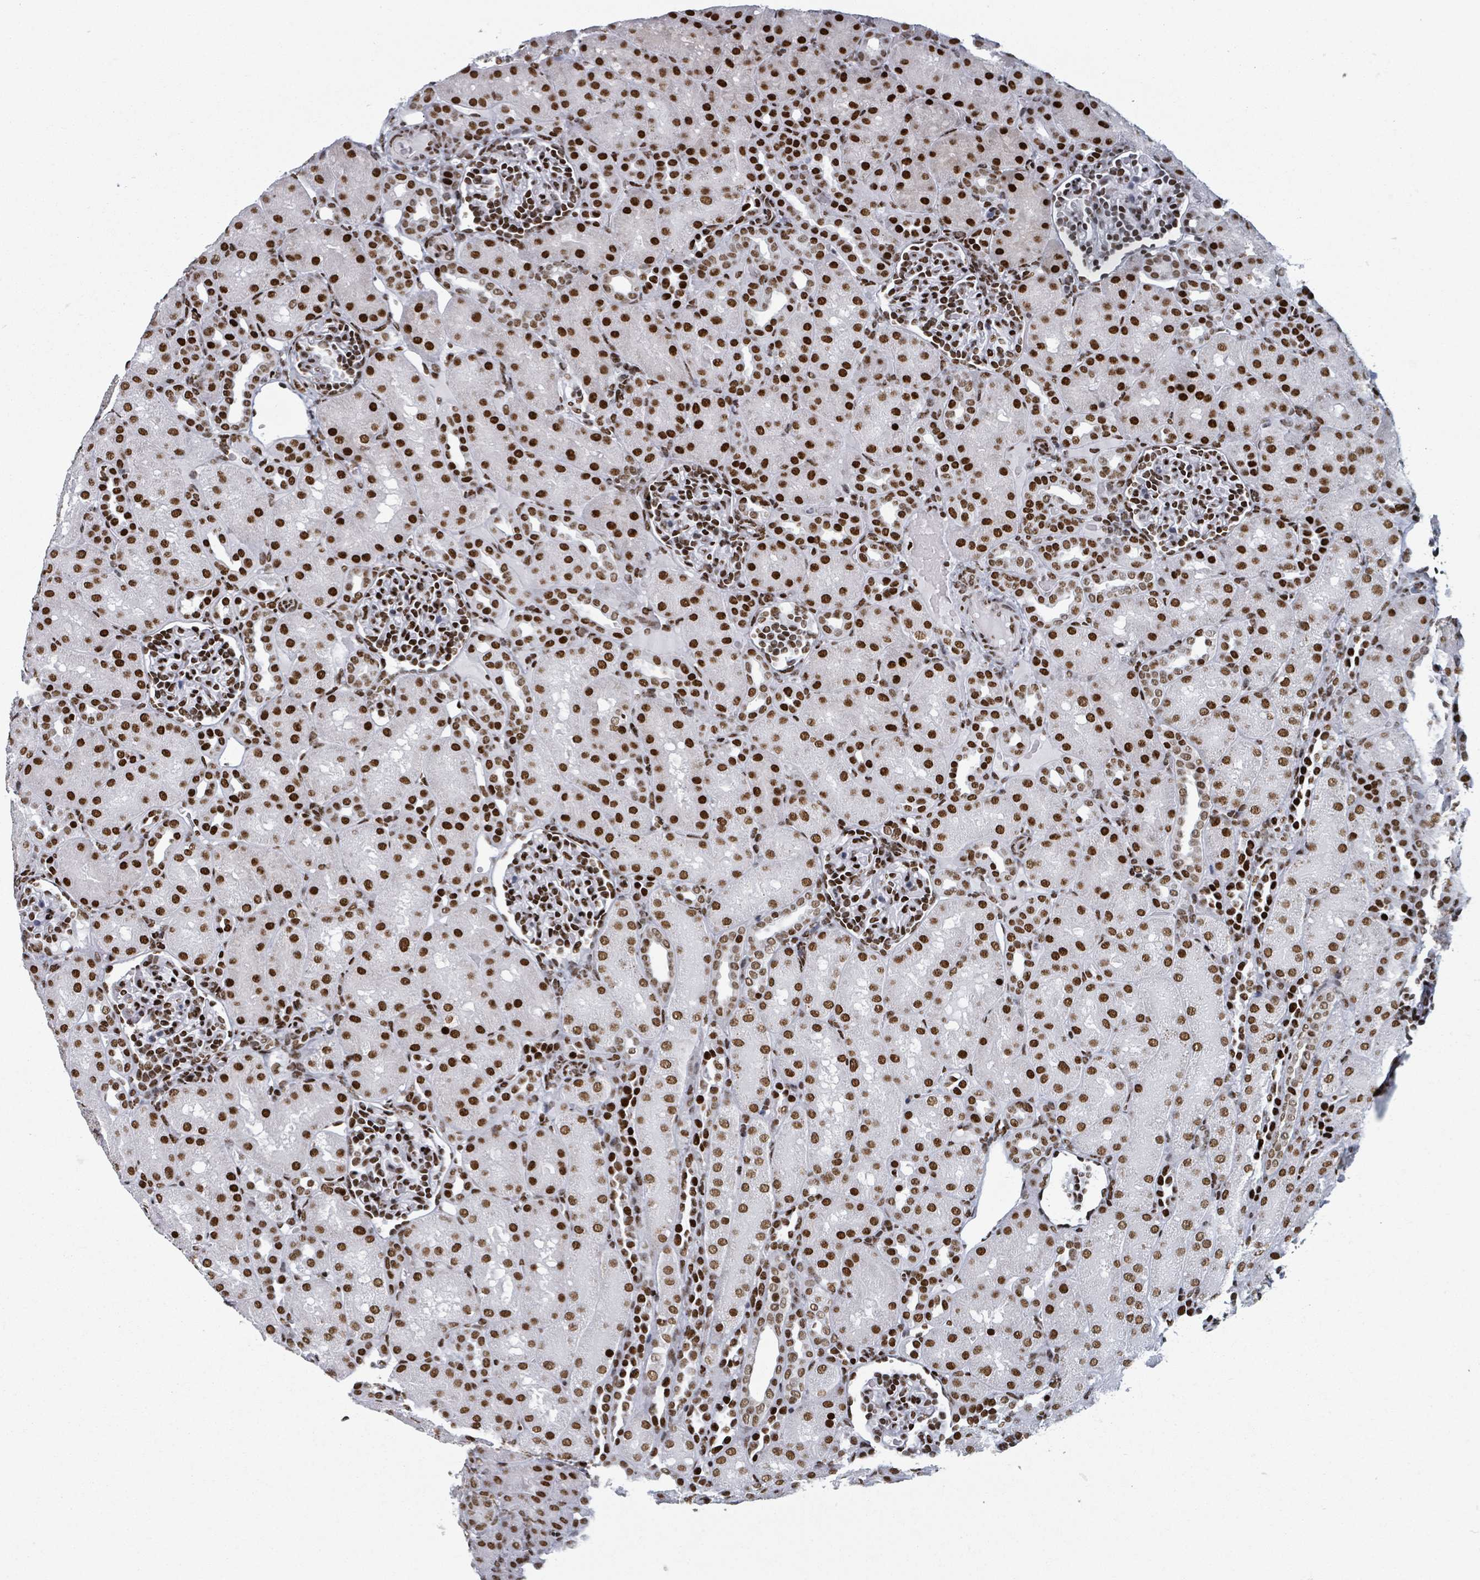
{"staining": {"intensity": "strong", "quantity": ">75%", "location": "nuclear"}, "tissue": "kidney", "cell_type": "Cells in glomeruli", "image_type": "normal", "snomed": [{"axis": "morphology", "description": "Normal tissue, NOS"}, {"axis": "topography", "description": "Kidney"}], "caption": "Immunohistochemical staining of benign human kidney shows >75% levels of strong nuclear protein staining in approximately >75% of cells in glomeruli.", "gene": "DHX16", "patient": {"sex": "male", "age": 1}}